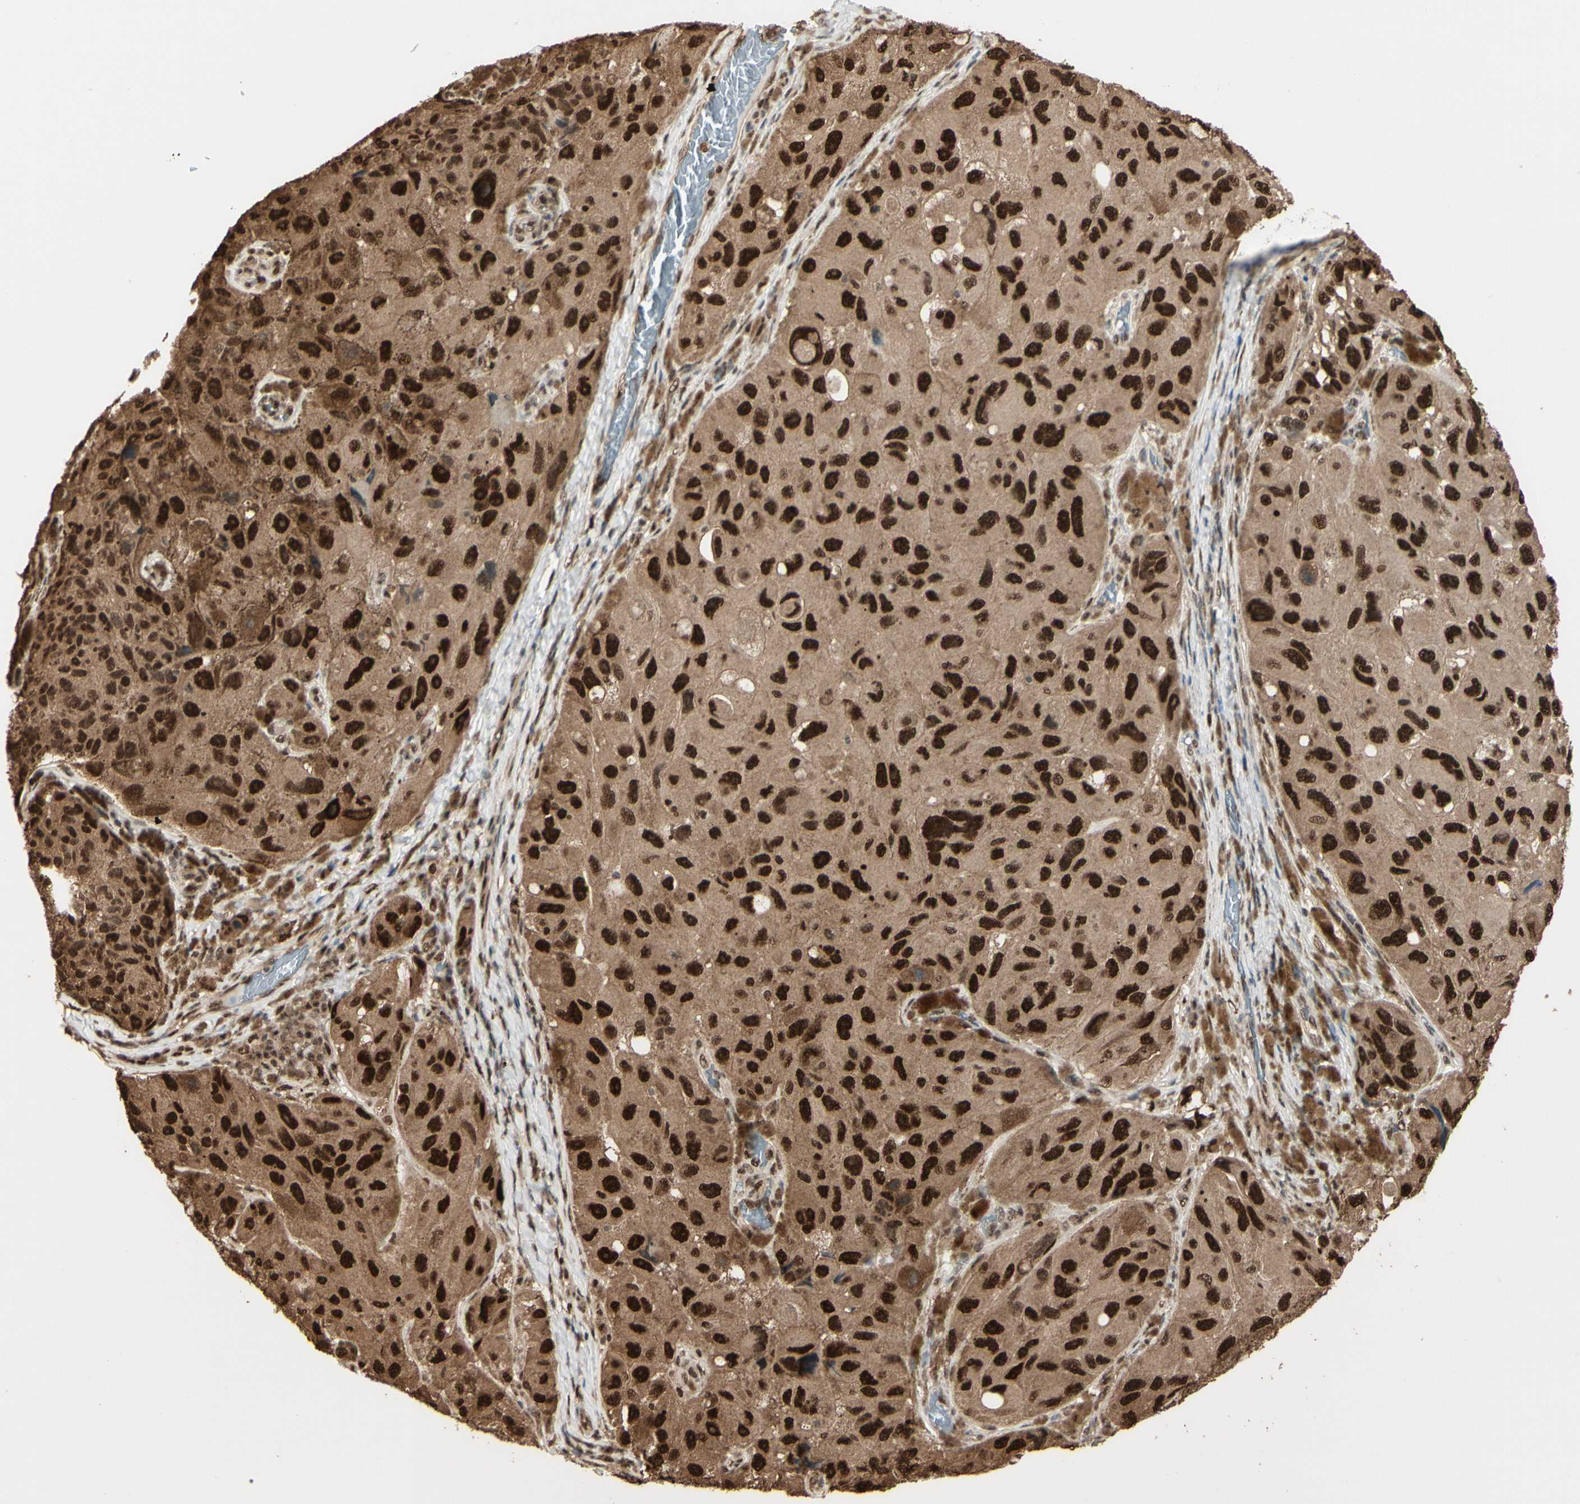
{"staining": {"intensity": "strong", "quantity": ">75%", "location": "cytoplasmic/membranous,nuclear"}, "tissue": "melanoma", "cell_type": "Tumor cells", "image_type": "cancer", "snomed": [{"axis": "morphology", "description": "Malignant melanoma, NOS"}, {"axis": "topography", "description": "Skin"}], "caption": "High-magnification brightfield microscopy of melanoma stained with DAB (3,3'-diaminobenzidine) (brown) and counterstained with hematoxylin (blue). tumor cells exhibit strong cytoplasmic/membranous and nuclear positivity is identified in approximately>75% of cells. (DAB = brown stain, brightfield microscopy at high magnification).", "gene": "HSF1", "patient": {"sex": "female", "age": 73}}